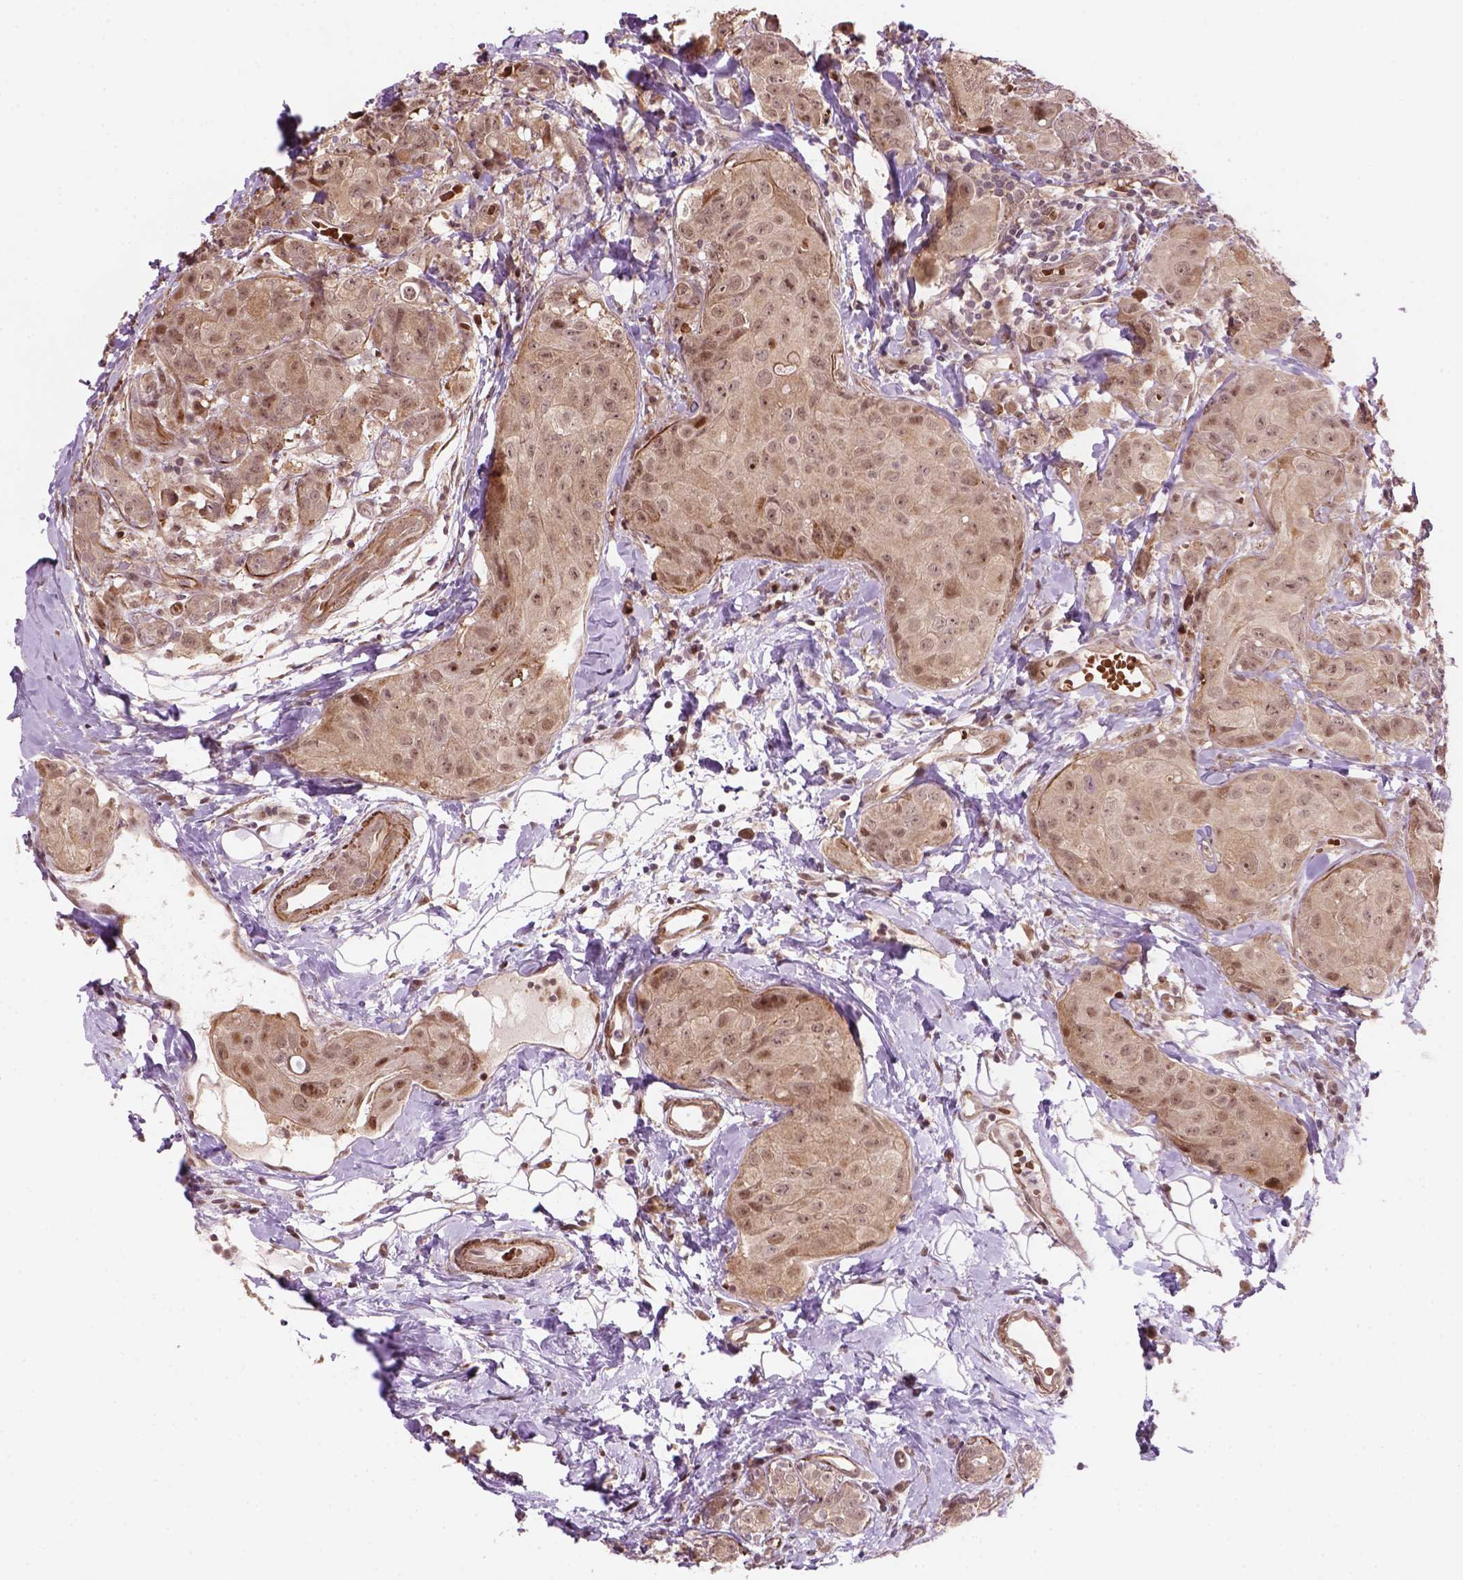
{"staining": {"intensity": "weak", "quantity": ">75%", "location": "cytoplasmic/membranous,nuclear"}, "tissue": "breast cancer", "cell_type": "Tumor cells", "image_type": "cancer", "snomed": [{"axis": "morphology", "description": "Duct carcinoma"}, {"axis": "topography", "description": "Breast"}], "caption": "Immunohistochemistry (IHC) of invasive ductal carcinoma (breast) exhibits low levels of weak cytoplasmic/membranous and nuclear staining in about >75% of tumor cells. (Brightfield microscopy of DAB IHC at high magnification).", "gene": "PSMD11", "patient": {"sex": "female", "age": 43}}